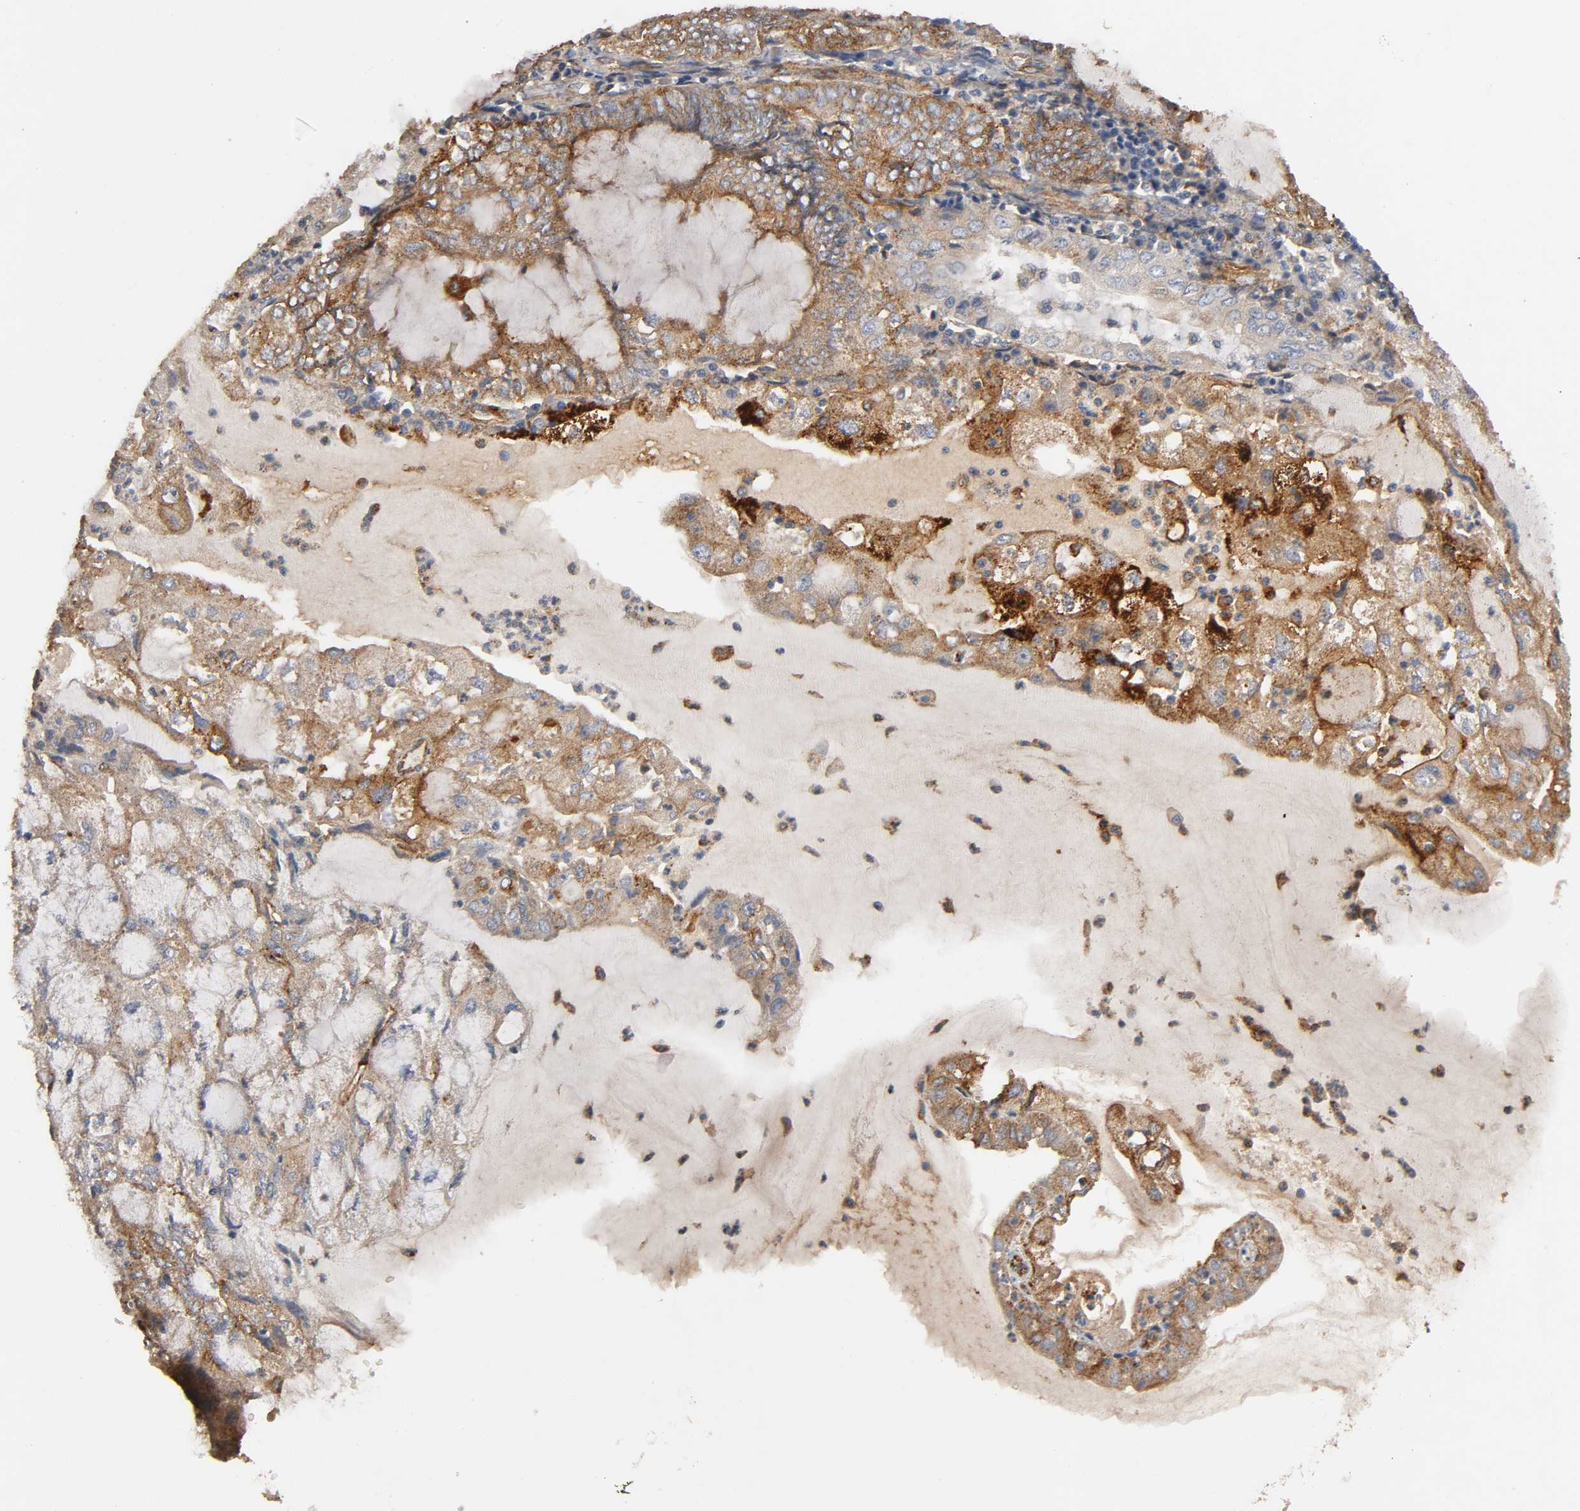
{"staining": {"intensity": "moderate", "quantity": "25%-75%", "location": "cytoplasmic/membranous"}, "tissue": "endometrial cancer", "cell_type": "Tumor cells", "image_type": "cancer", "snomed": [{"axis": "morphology", "description": "Adenocarcinoma, NOS"}, {"axis": "topography", "description": "Endometrium"}], "caption": "Protein expression analysis of human endometrial cancer reveals moderate cytoplasmic/membranous staining in approximately 25%-75% of tumor cells.", "gene": "IFITM3", "patient": {"sex": "female", "age": 81}}